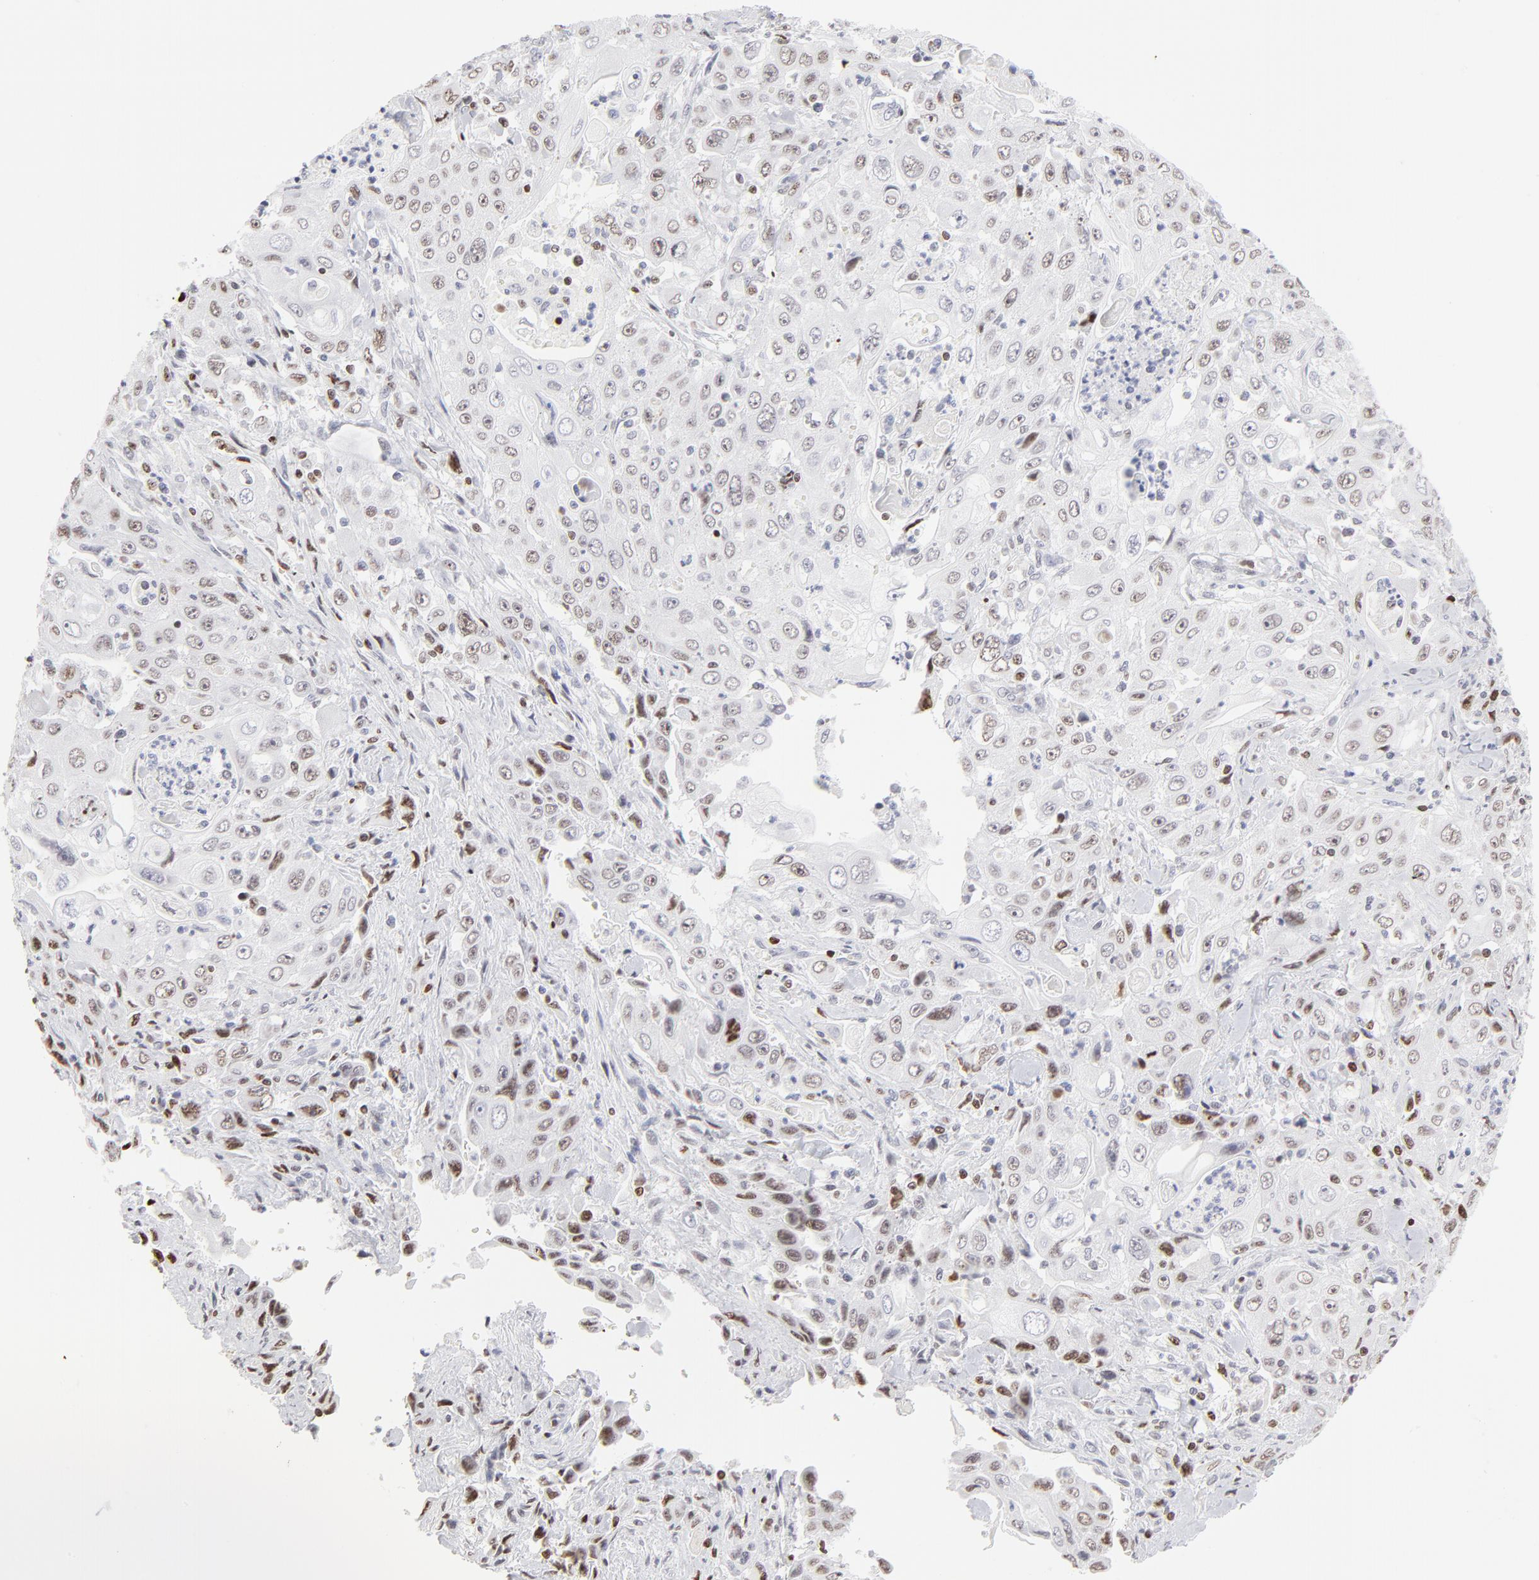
{"staining": {"intensity": "weak", "quantity": "25%-75%", "location": "nuclear"}, "tissue": "pancreatic cancer", "cell_type": "Tumor cells", "image_type": "cancer", "snomed": [{"axis": "morphology", "description": "Adenocarcinoma, NOS"}, {"axis": "topography", "description": "Pancreas"}], "caption": "Weak nuclear protein positivity is present in about 25%-75% of tumor cells in pancreatic adenocarcinoma. (DAB IHC, brown staining for protein, blue staining for nuclei).", "gene": "PARP1", "patient": {"sex": "male", "age": 70}}